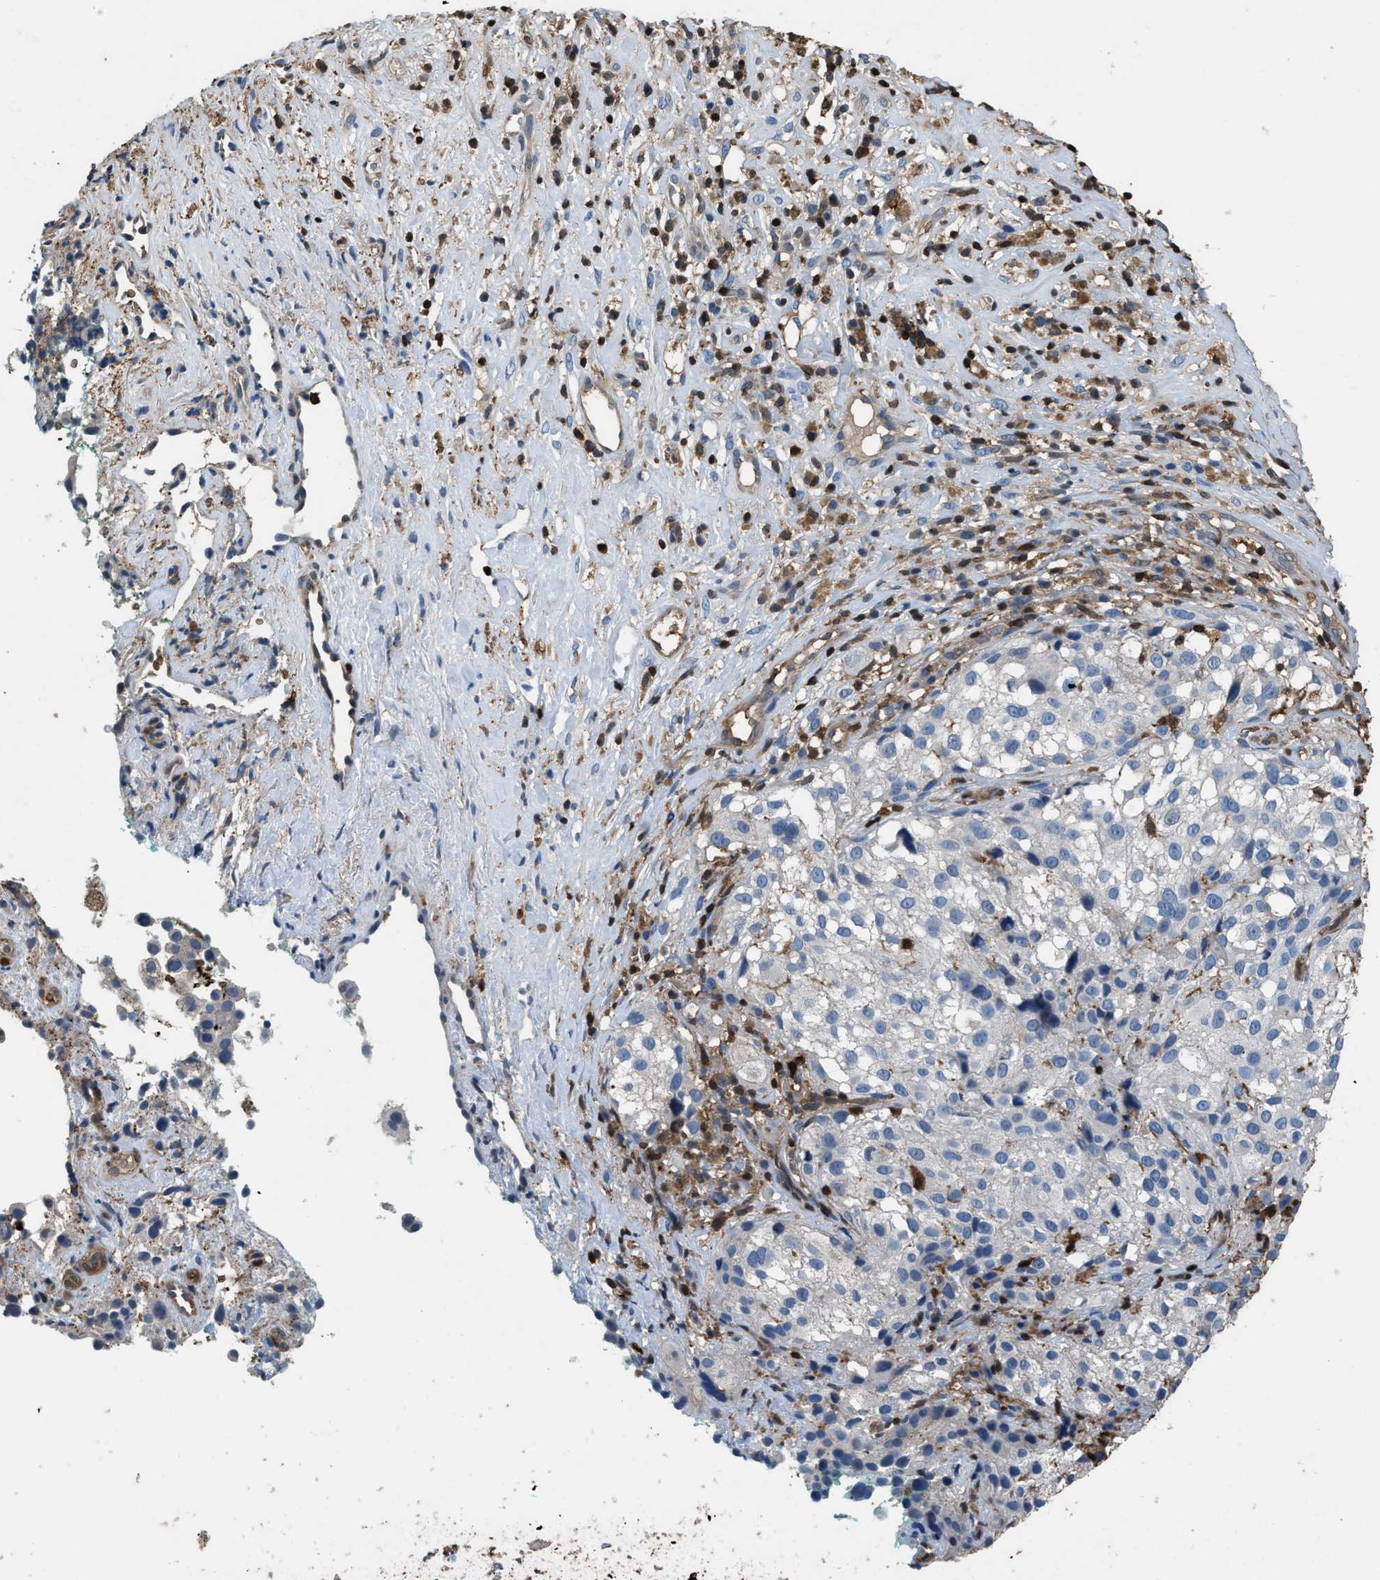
{"staining": {"intensity": "negative", "quantity": "none", "location": "none"}, "tissue": "melanoma", "cell_type": "Tumor cells", "image_type": "cancer", "snomed": [{"axis": "morphology", "description": "Necrosis, NOS"}, {"axis": "morphology", "description": "Malignant melanoma, NOS"}, {"axis": "topography", "description": "Skin"}], "caption": "Immunohistochemistry histopathology image of malignant melanoma stained for a protein (brown), which reveals no expression in tumor cells.", "gene": "ARHGDIB", "patient": {"sex": "female", "age": 87}}